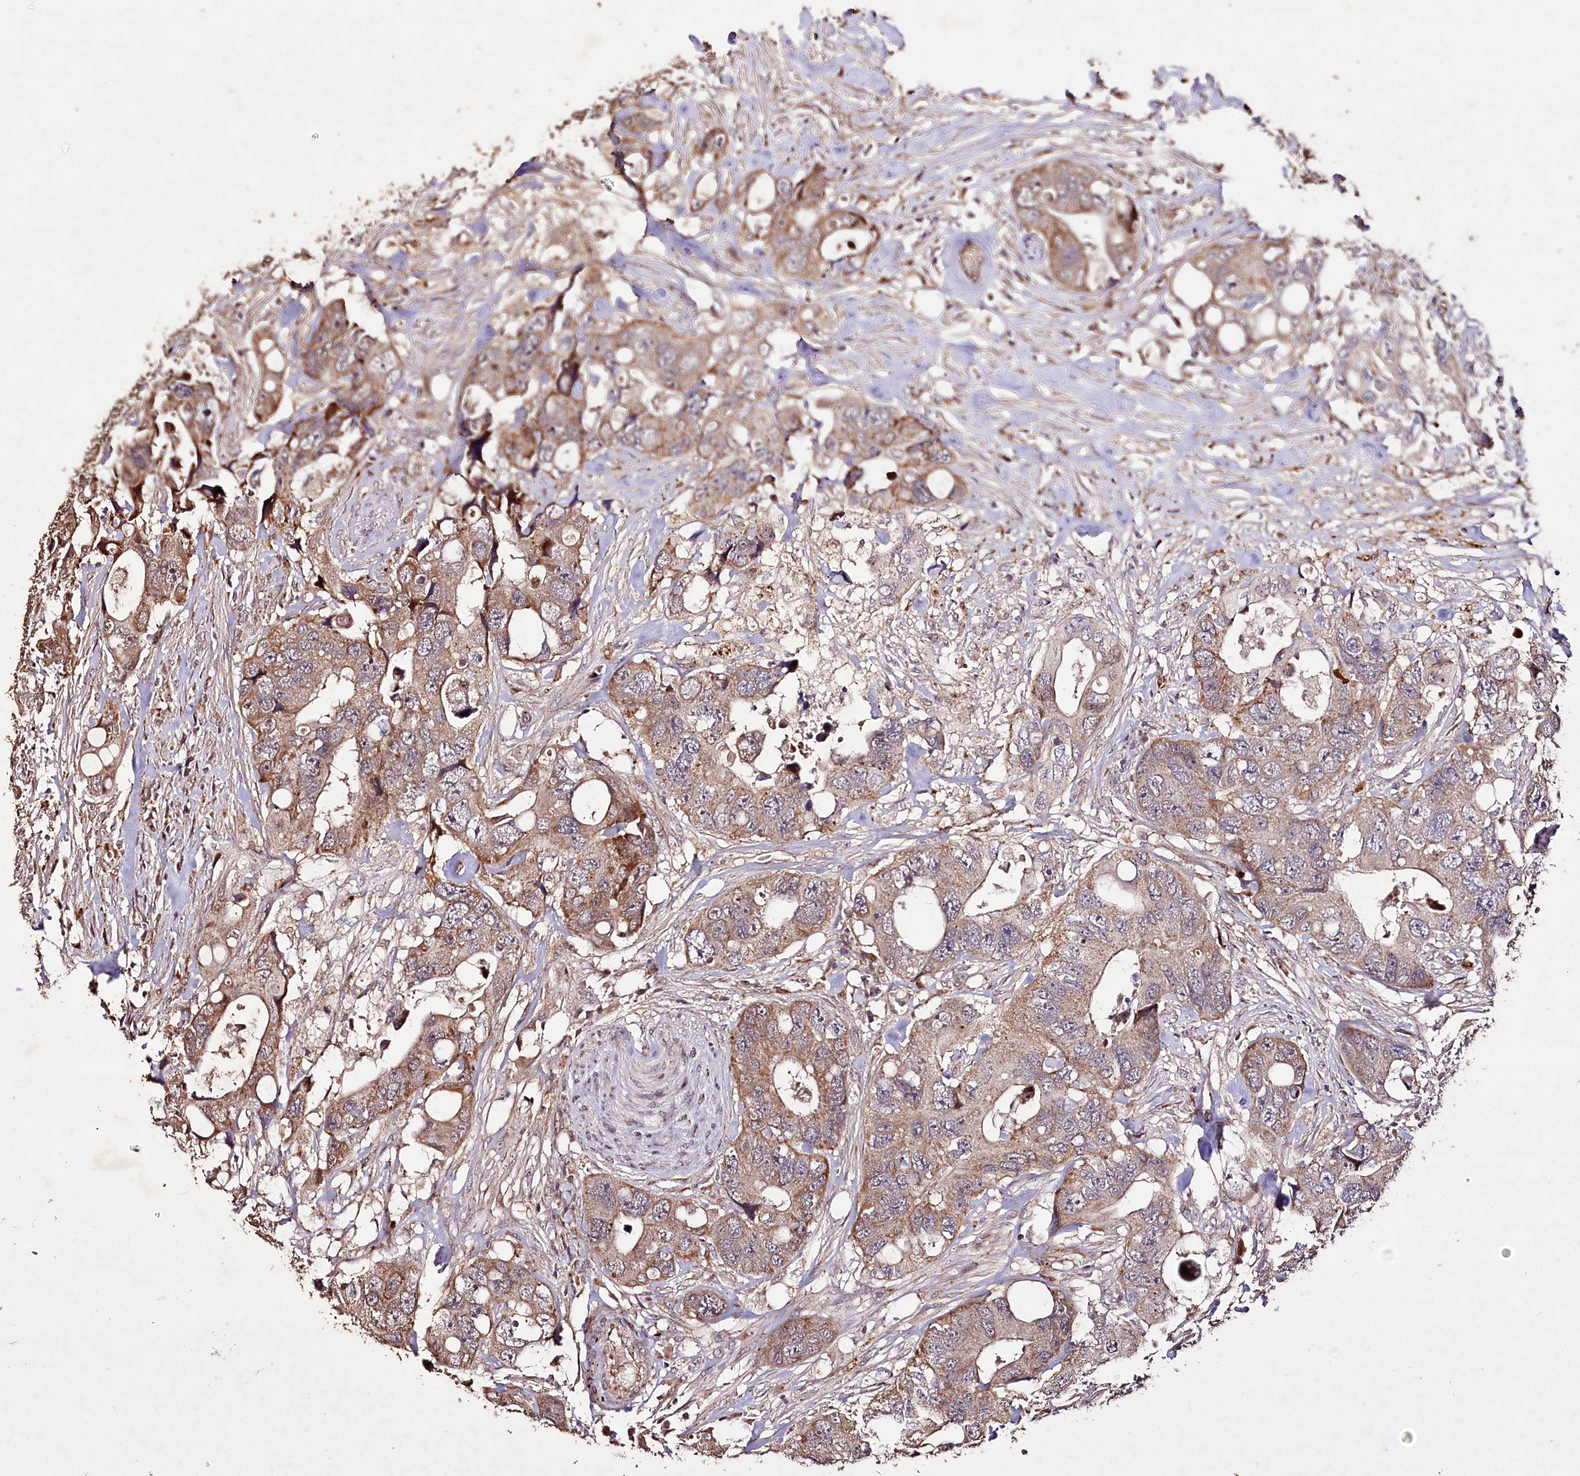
{"staining": {"intensity": "moderate", "quantity": ">75%", "location": "cytoplasmic/membranous"}, "tissue": "colorectal cancer", "cell_type": "Tumor cells", "image_type": "cancer", "snomed": [{"axis": "morphology", "description": "Adenocarcinoma, NOS"}, {"axis": "topography", "description": "Rectum"}], "caption": "This image reveals immunohistochemistry staining of colorectal cancer (adenocarcinoma), with medium moderate cytoplasmic/membranous expression in about >75% of tumor cells.", "gene": "CARD19", "patient": {"sex": "male", "age": 57}}